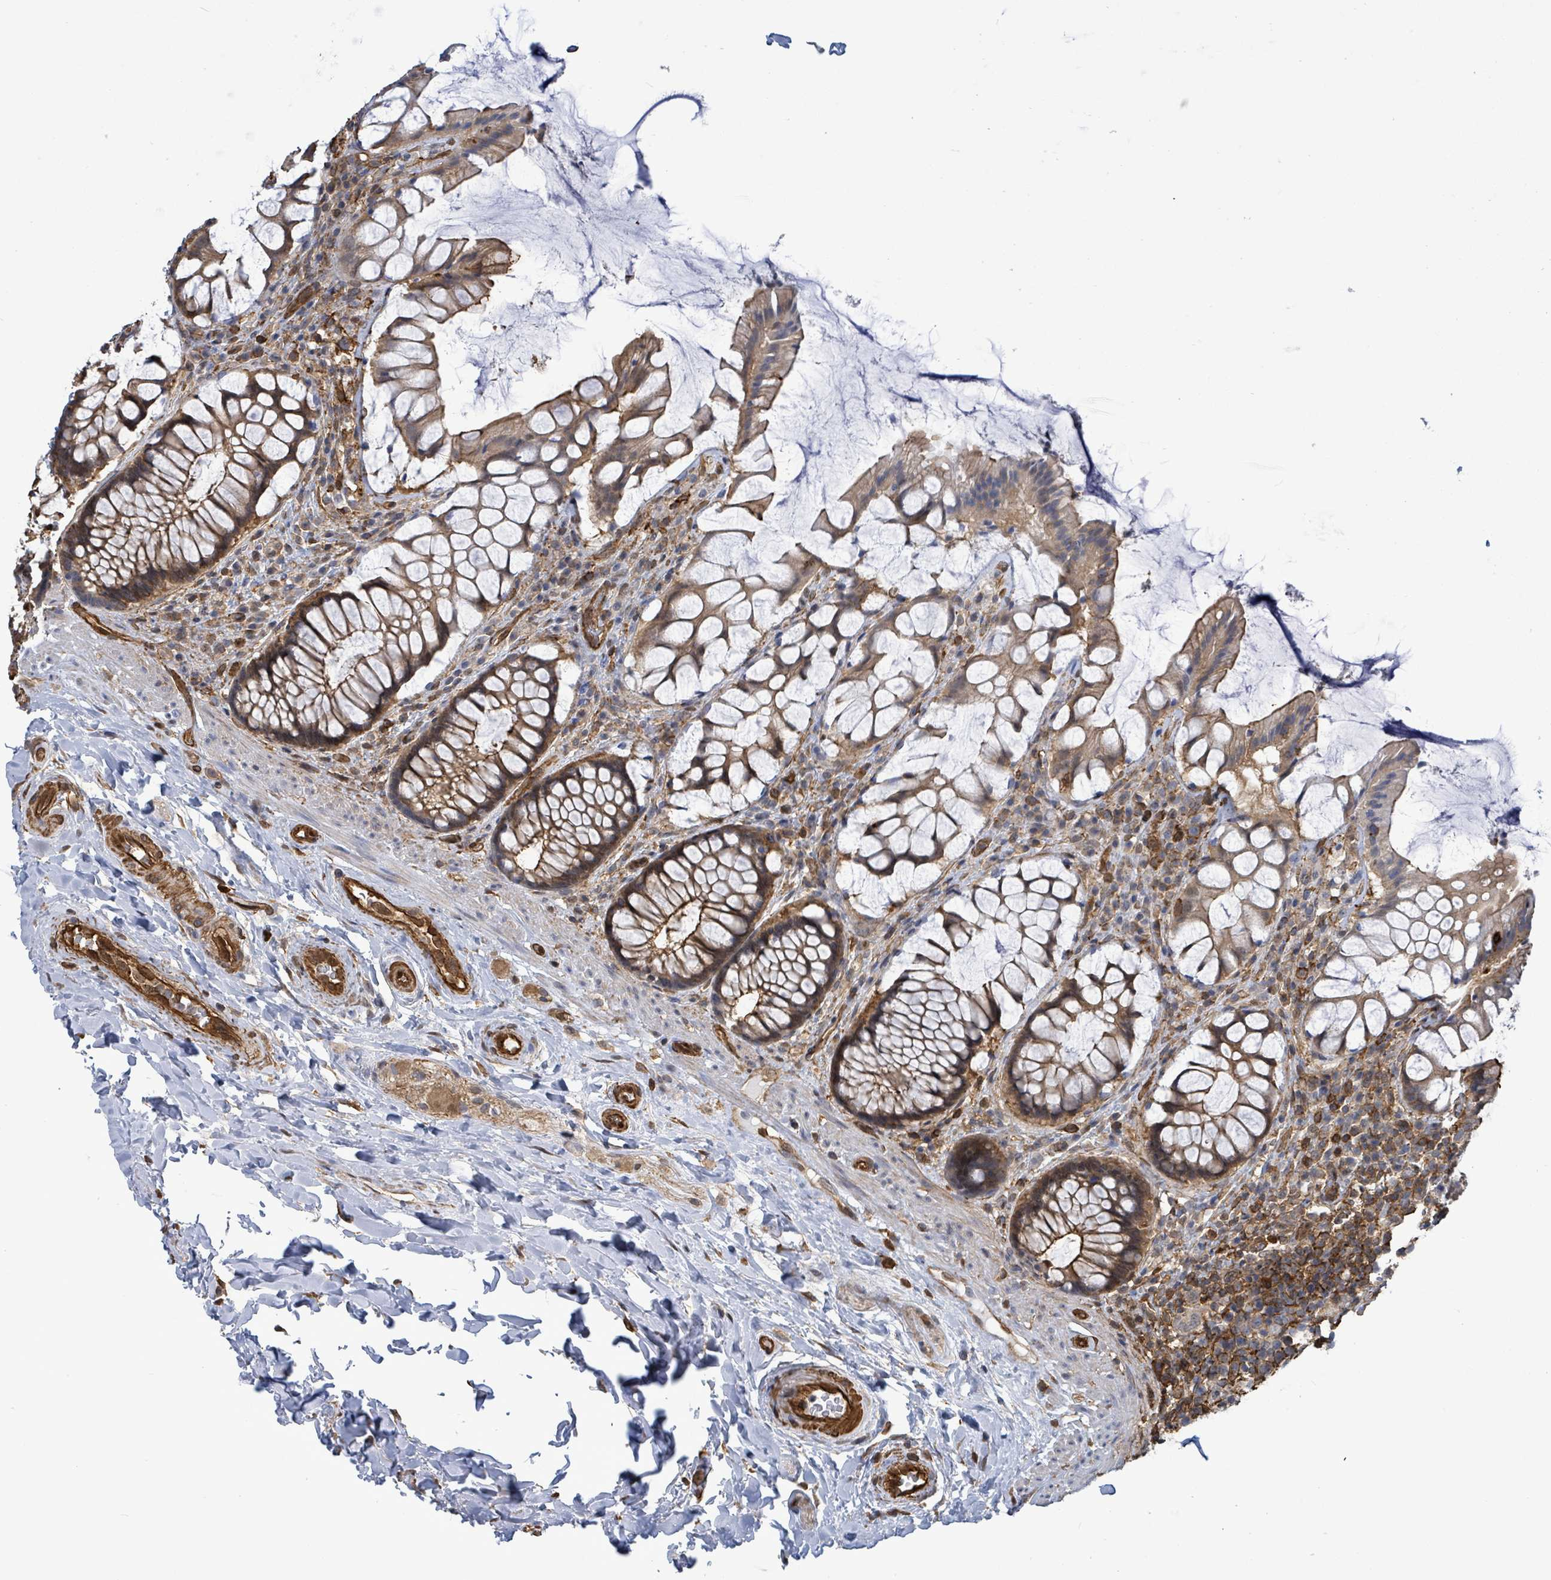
{"staining": {"intensity": "moderate", "quantity": ">75%", "location": "cytoplasmic/membranous"}, "tissue": "rectum", "cell_type": "Glandular cells", "image_type": "normal", "snomed": [{"axis": "morphology", "description": "Normal tissue, NOS"}, {"axis": "topography", "description": "Rectum"}], "caption": "Moderate cytoplasmic/membranous expression for a protein is seen in about >75% of glandular cells of normal rectum using immunohistochemistry (IHC).", "gene": "PRKRIP1", "patient": {"sex": "female", "age": 58}}